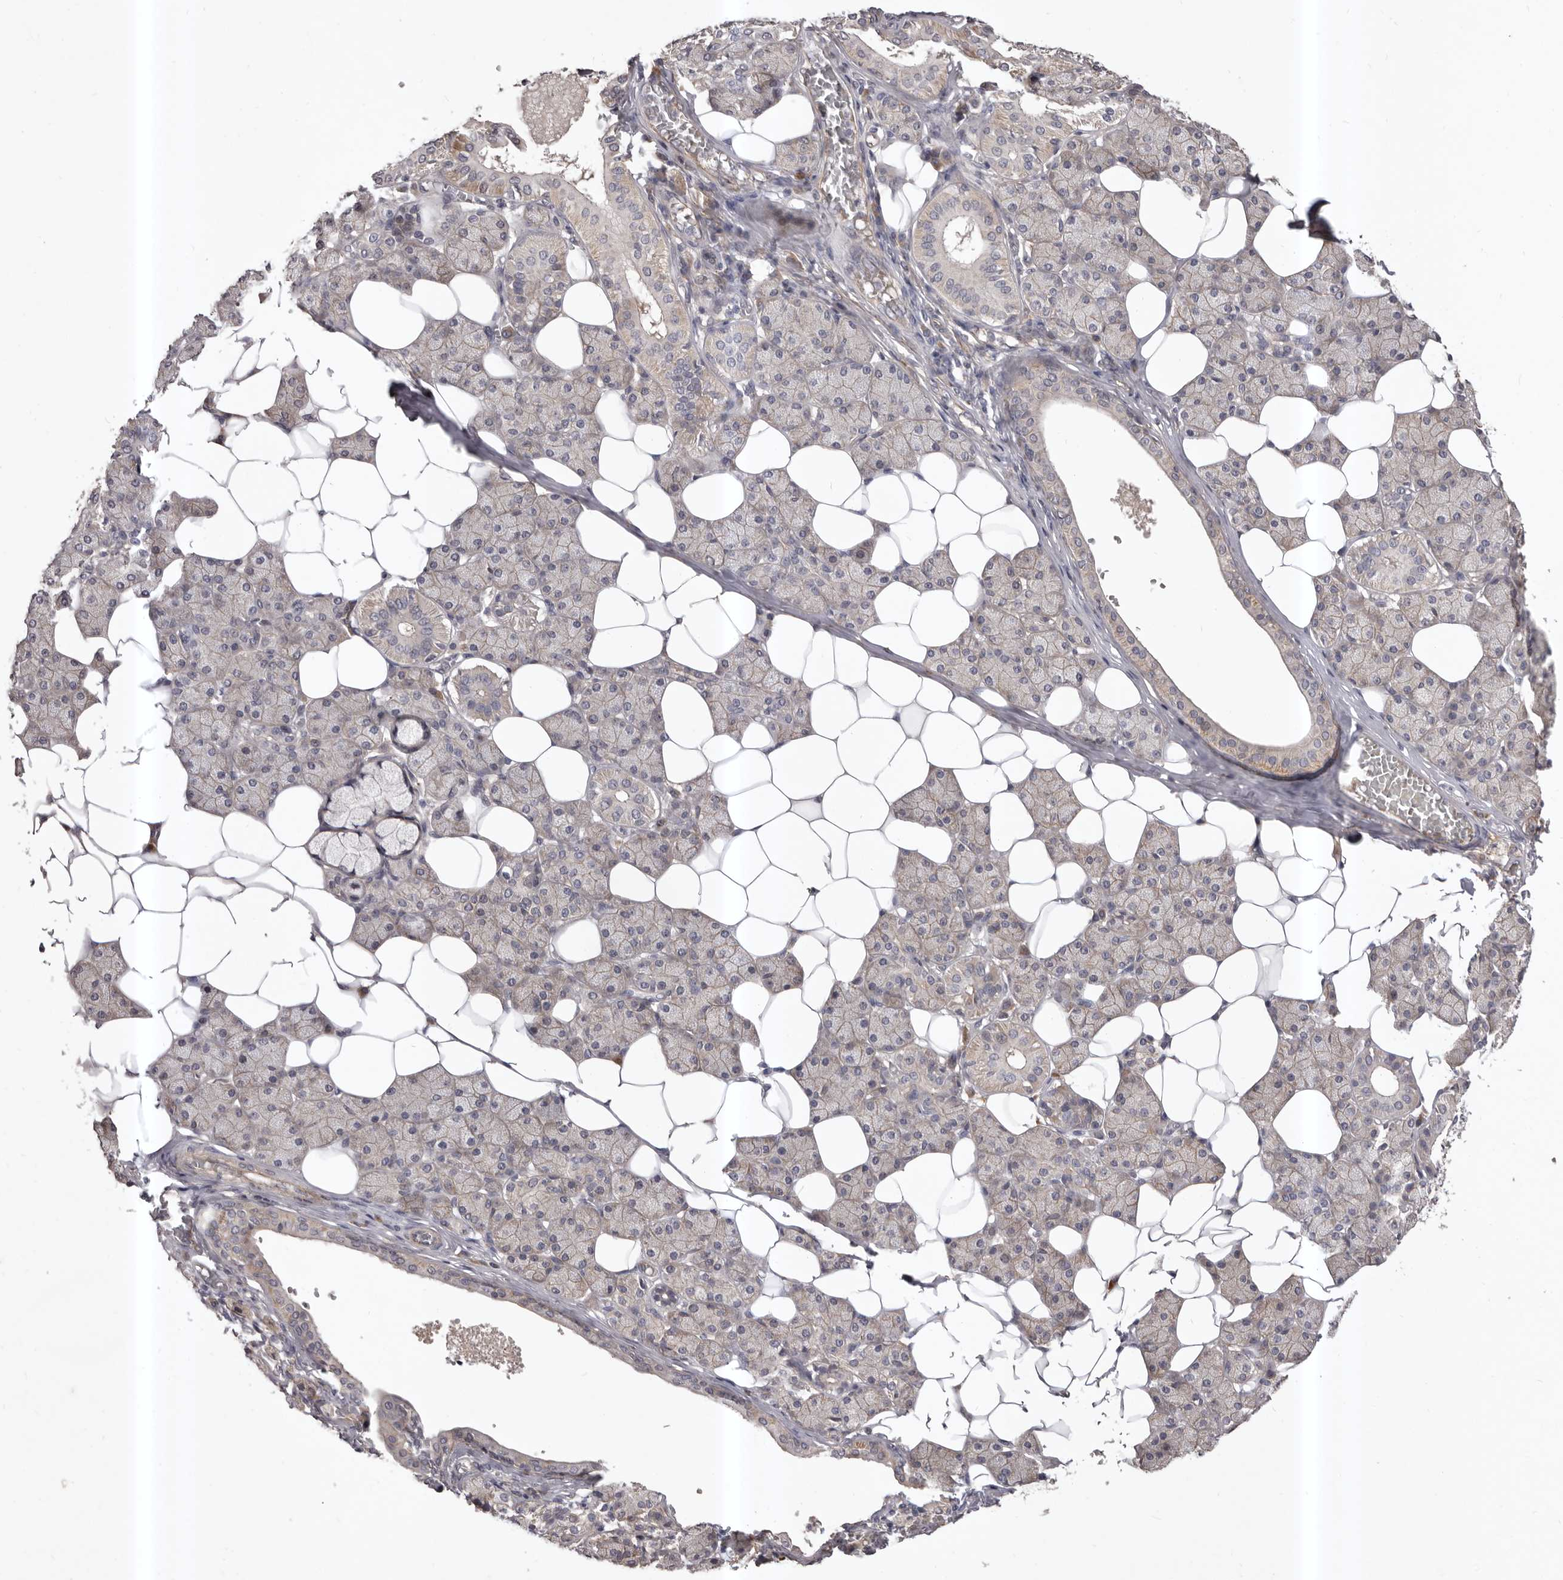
{"staining": {"intensity": "moderate", "quantity": "25%-75%", "location": "cytoplasmic/membranous"}, "tissue": "salivary gland", "cell_type": "Glandular cells", "image_type": "normal", "snomed": [{"axis": "morphology", "description": "Normal tissue, NOS"}, {"axis": "topography", "description": "Salivary gland"}], "caption": "This histopathology image demonstrates IHC staining of normal human salivary gland, with medium moderate cytoplasmic/membranous expression in approximately 25%-75% of glandular cells.", "gene": "HBS1L", "patient": {"sex": "female", "age": 33}}